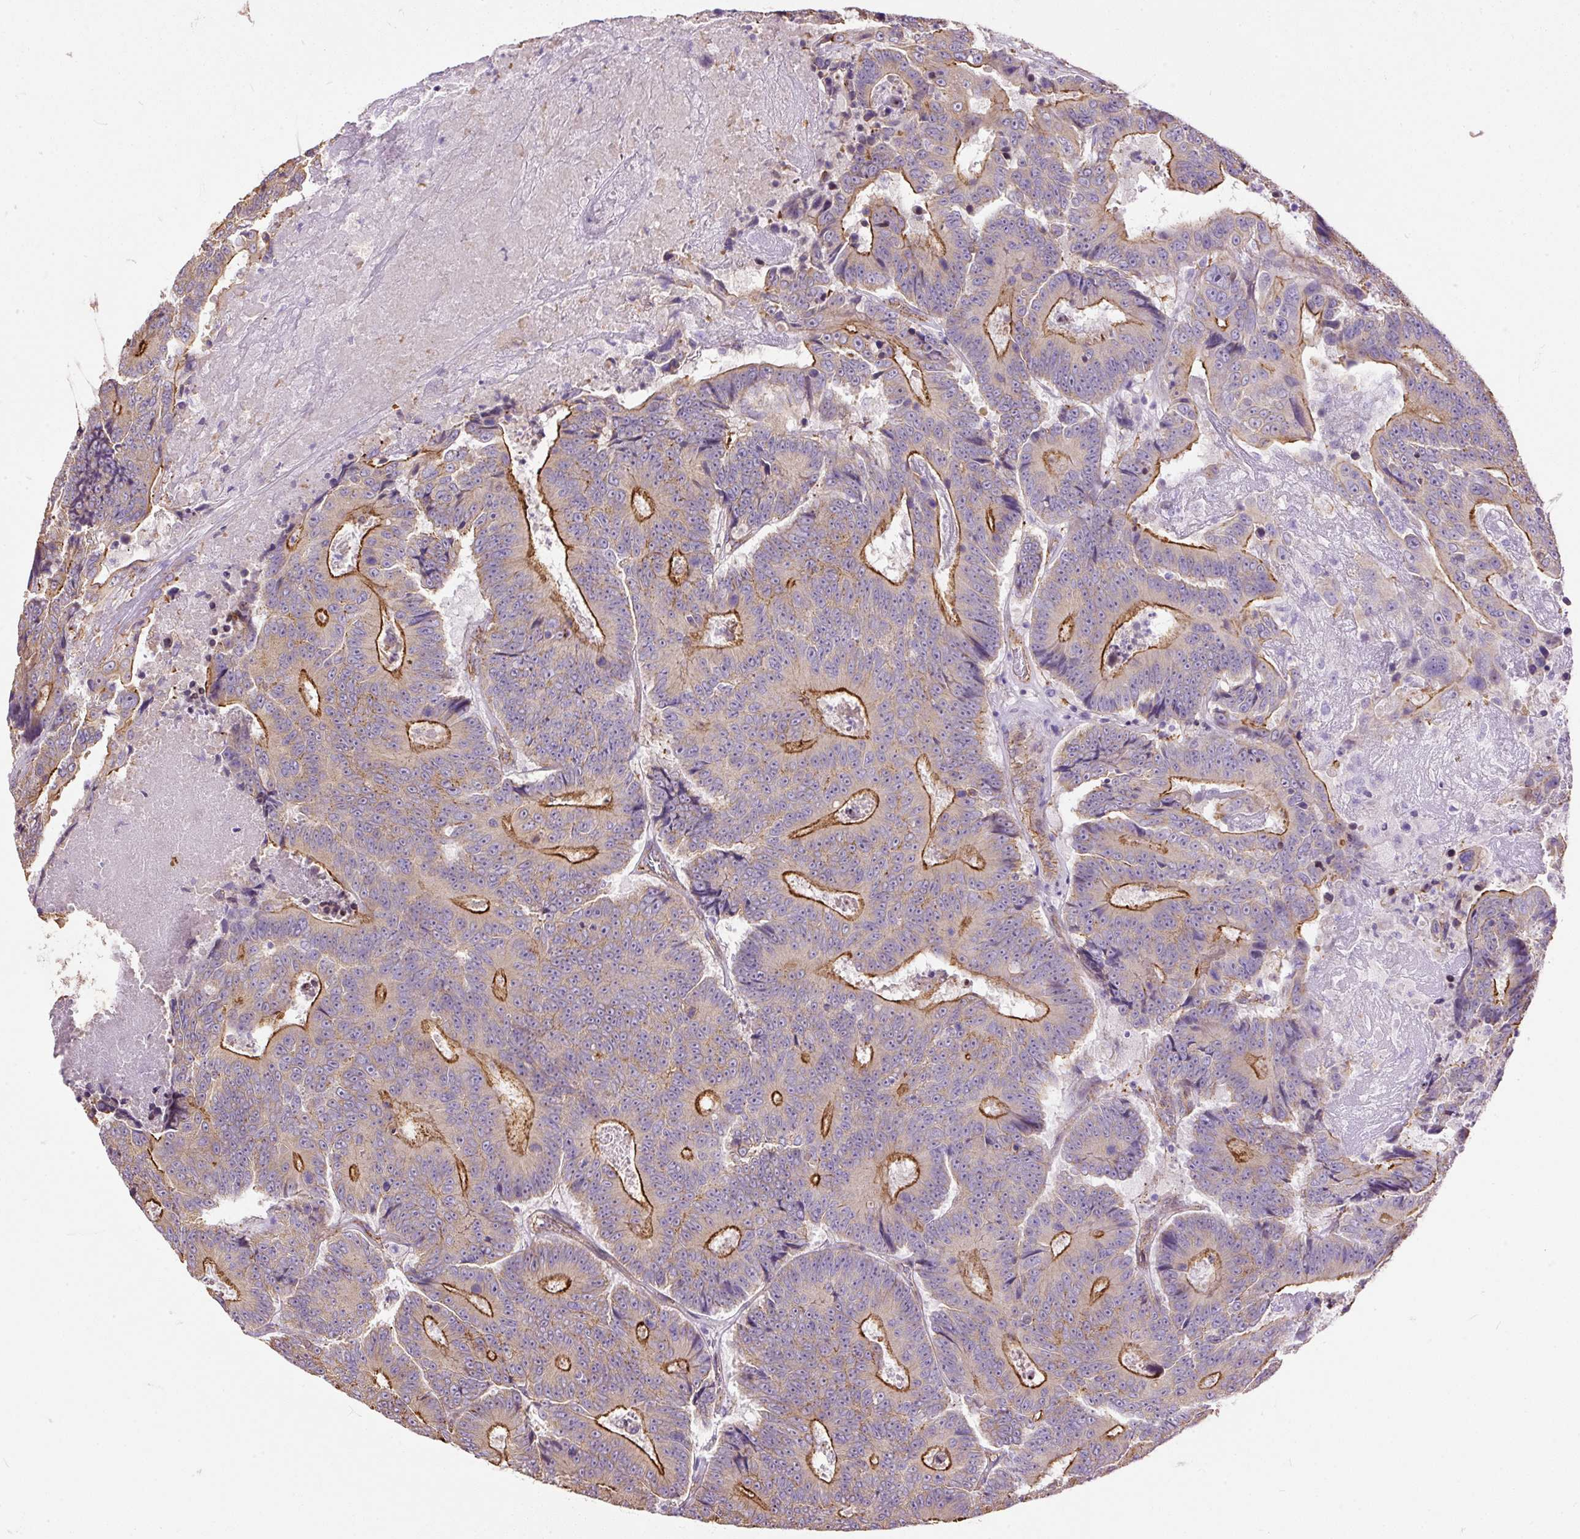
{"staining": {"intensity": "strong", "quantity": "25%-75%", "location": "cytoplasmic/membranous"}, "tissue": "colorectal cancer", "cell_type": "Tumor cells", "image_type": "cancer", "snomed": [{"axis": "morphology", "description": "Adenocarcinoma, NOS"}, {"axis": "topography", "description": "Colon"}], "caption": "Immunohistochemistry image of human colorectal cancer stained for a protein (brown), which displays high levels of strong cytoplasmic/membranous positivity in about 25%-75% of tumor cells.", "gene": "MAGEB16", "patient": {"sex": "male", "age": 83}}